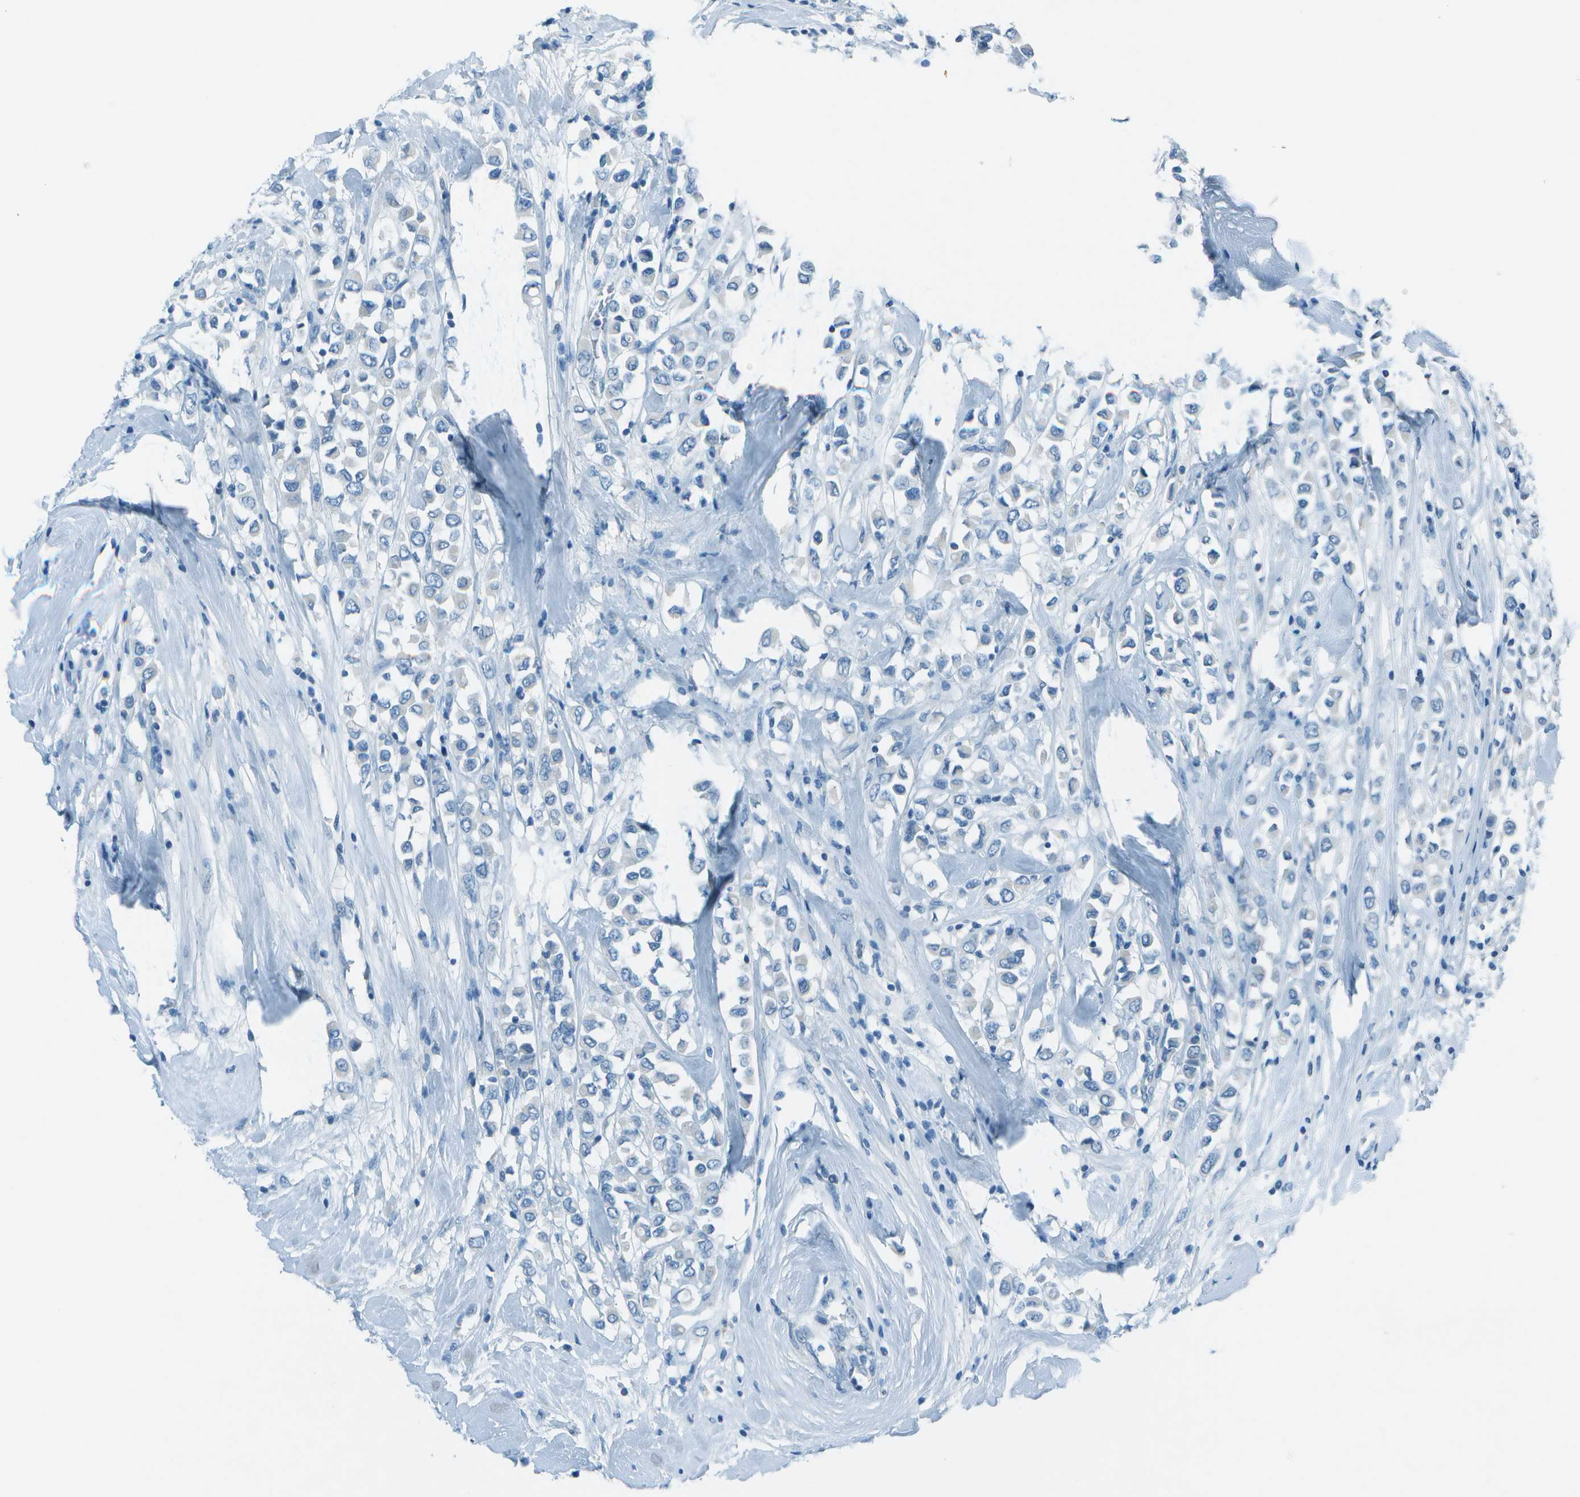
{"staining": {"intensity": "negative", "quantity": "none", "location": "none"}, "tissue": "breast cancer", "cell_type": "Tumor cells", "image_type": "cancer", "snomed": [{"axis": "morphology", "description": "Duct carcinoma"}, {"axis": "topography", "description": "Breast"}], "caption": "Tumor cells are negative for brown protein staining in intraductal carcinoma (breast).", "gene": "FGF1", "patient": {"sex": "female", "age": 61}}